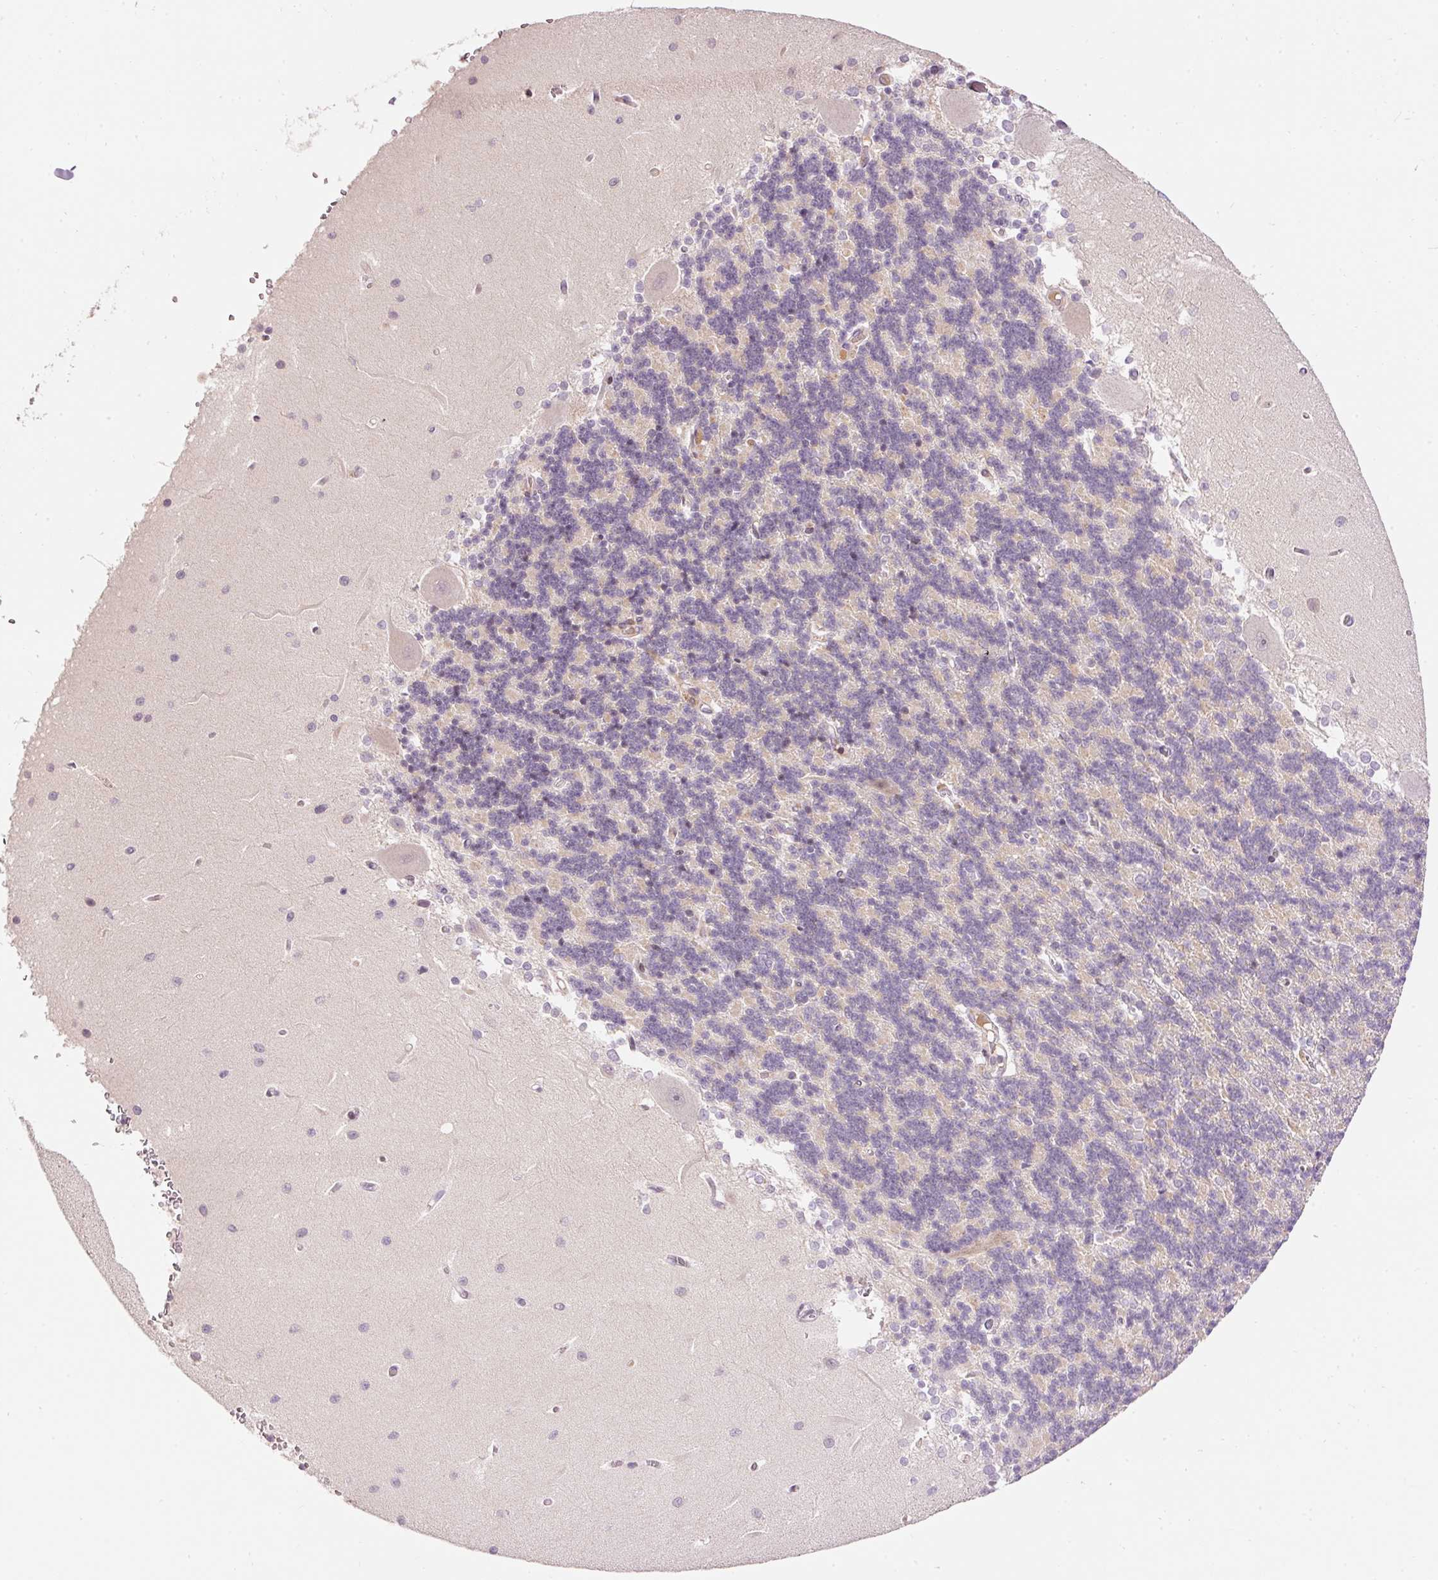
{"staining": {"intensity": "weak", "quantity": "<25%", "location": "cytoplasmic/membranous"}, "tissue": "cerebellum", "cell_type": "Cells in granular layer", "image_type": "normal", "snomed": [{"axis": "morphology", "description": "Normal tissue, NOS"}, {"axis": "topography", "description": "Cerebellum"}], "caption": "This is an IHC micrograph of normal cerebellum. There is no positivity in cells in granular layer.", "gene": "ABHD11", "patient": {"sex": "male", "age": 37}}